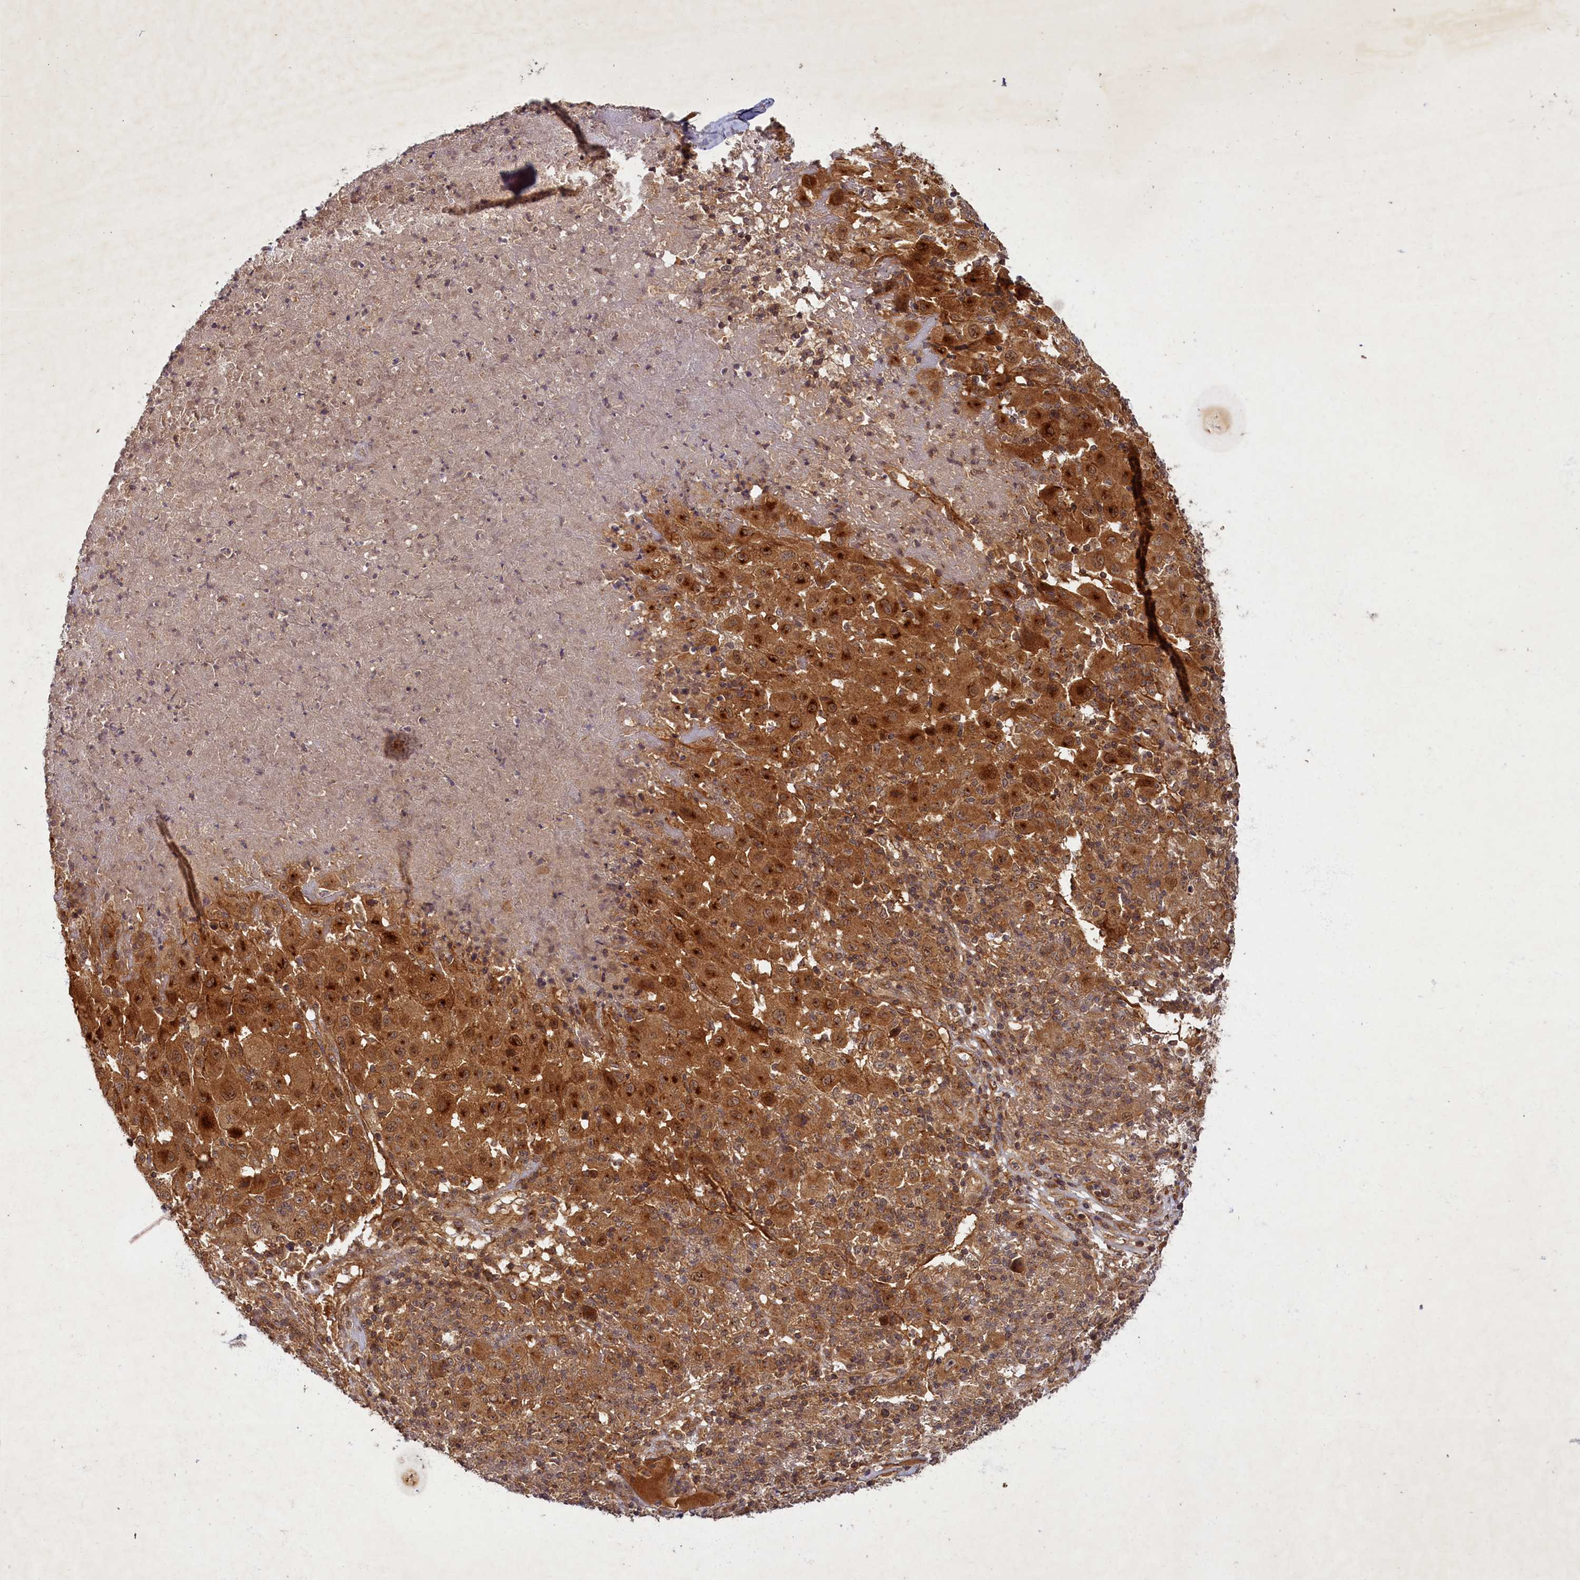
{"staining": {"intensity": "strong", "quantity": ">75%", "location": "cytoplasmic/membranous,nuclear"}, "tissue": "melanoma", "cell_type": "Tumor cells", "image_type": "cancer", "snomed": [{"axis": "morphology", "description": "Malignant melanoma, NOS"}, {"axis": "topography", "description": "Skin"}], "caption": "A brown stain shows strong cytoplasmic/membranous and nuclear expression of a protein in human melanoma tumor cells. (IHC, brightfield microscopy, high magnification).", "gene": "BICD1", "patient": {"sex": "male", "age": 73}}